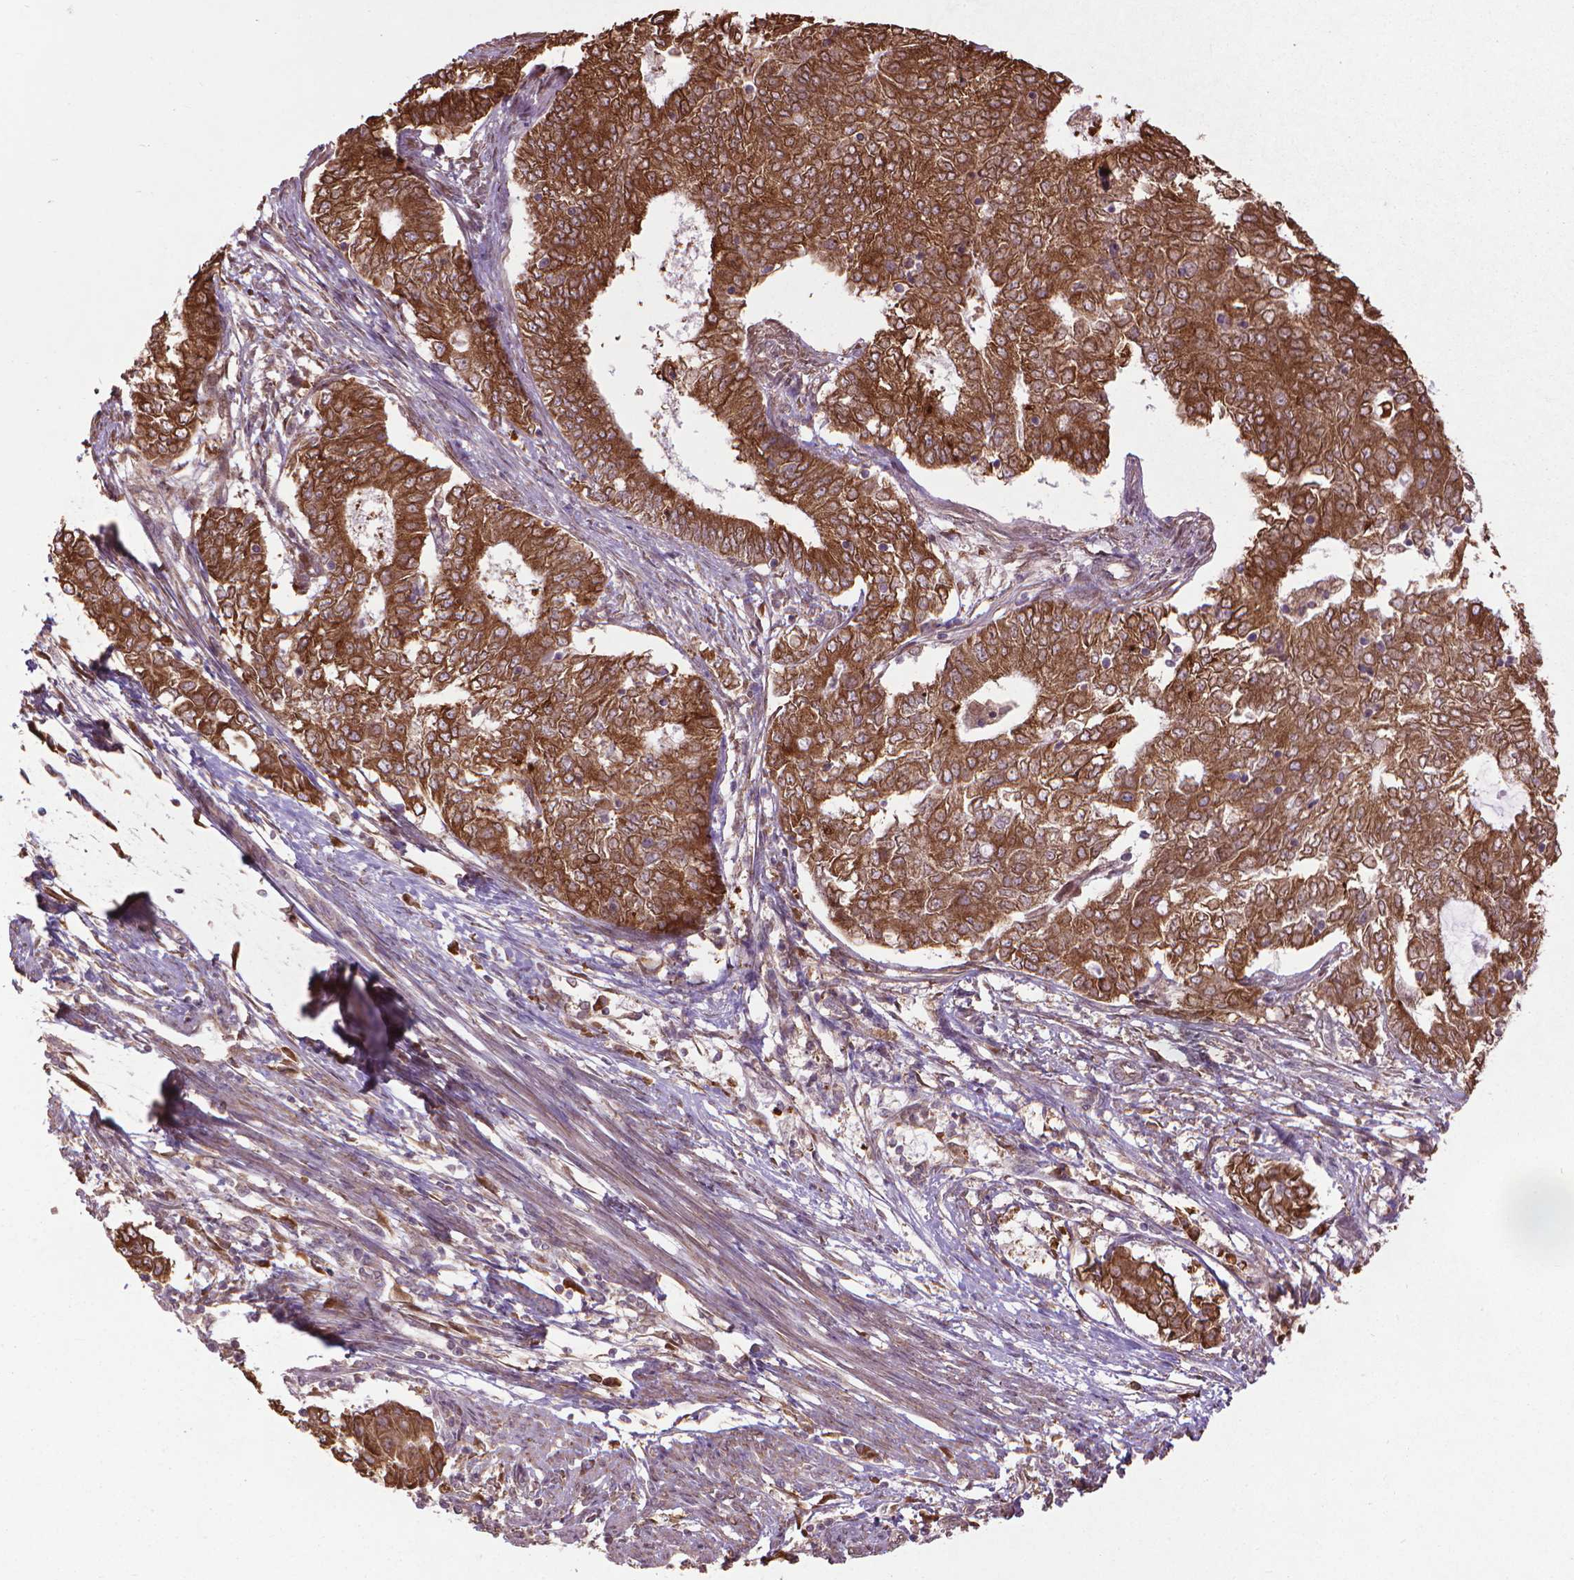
{"staining": {"intensity": "strong", "quantity": ">75%", "location": "cytoplasmic/membranous"}, "tissue": "endometrial cancer", "cell_type": "Tumor cells", "image_type": "cancer", "snomed": [{"axis": "morphology", "description": "Adenocarcinoma, NOS"}, {"axis": "topography", "description": "Endometrium"}], "caption": "This histopathology image demonstrates immunohistochemistry (IHC) staining of human endometrial adenocarcinoma, with high strong cytoplasmic/membranous staining in approximately >75% of tumor cells.", "gene": "GAS1", "patient": {"sex": "female", "age": 62}}